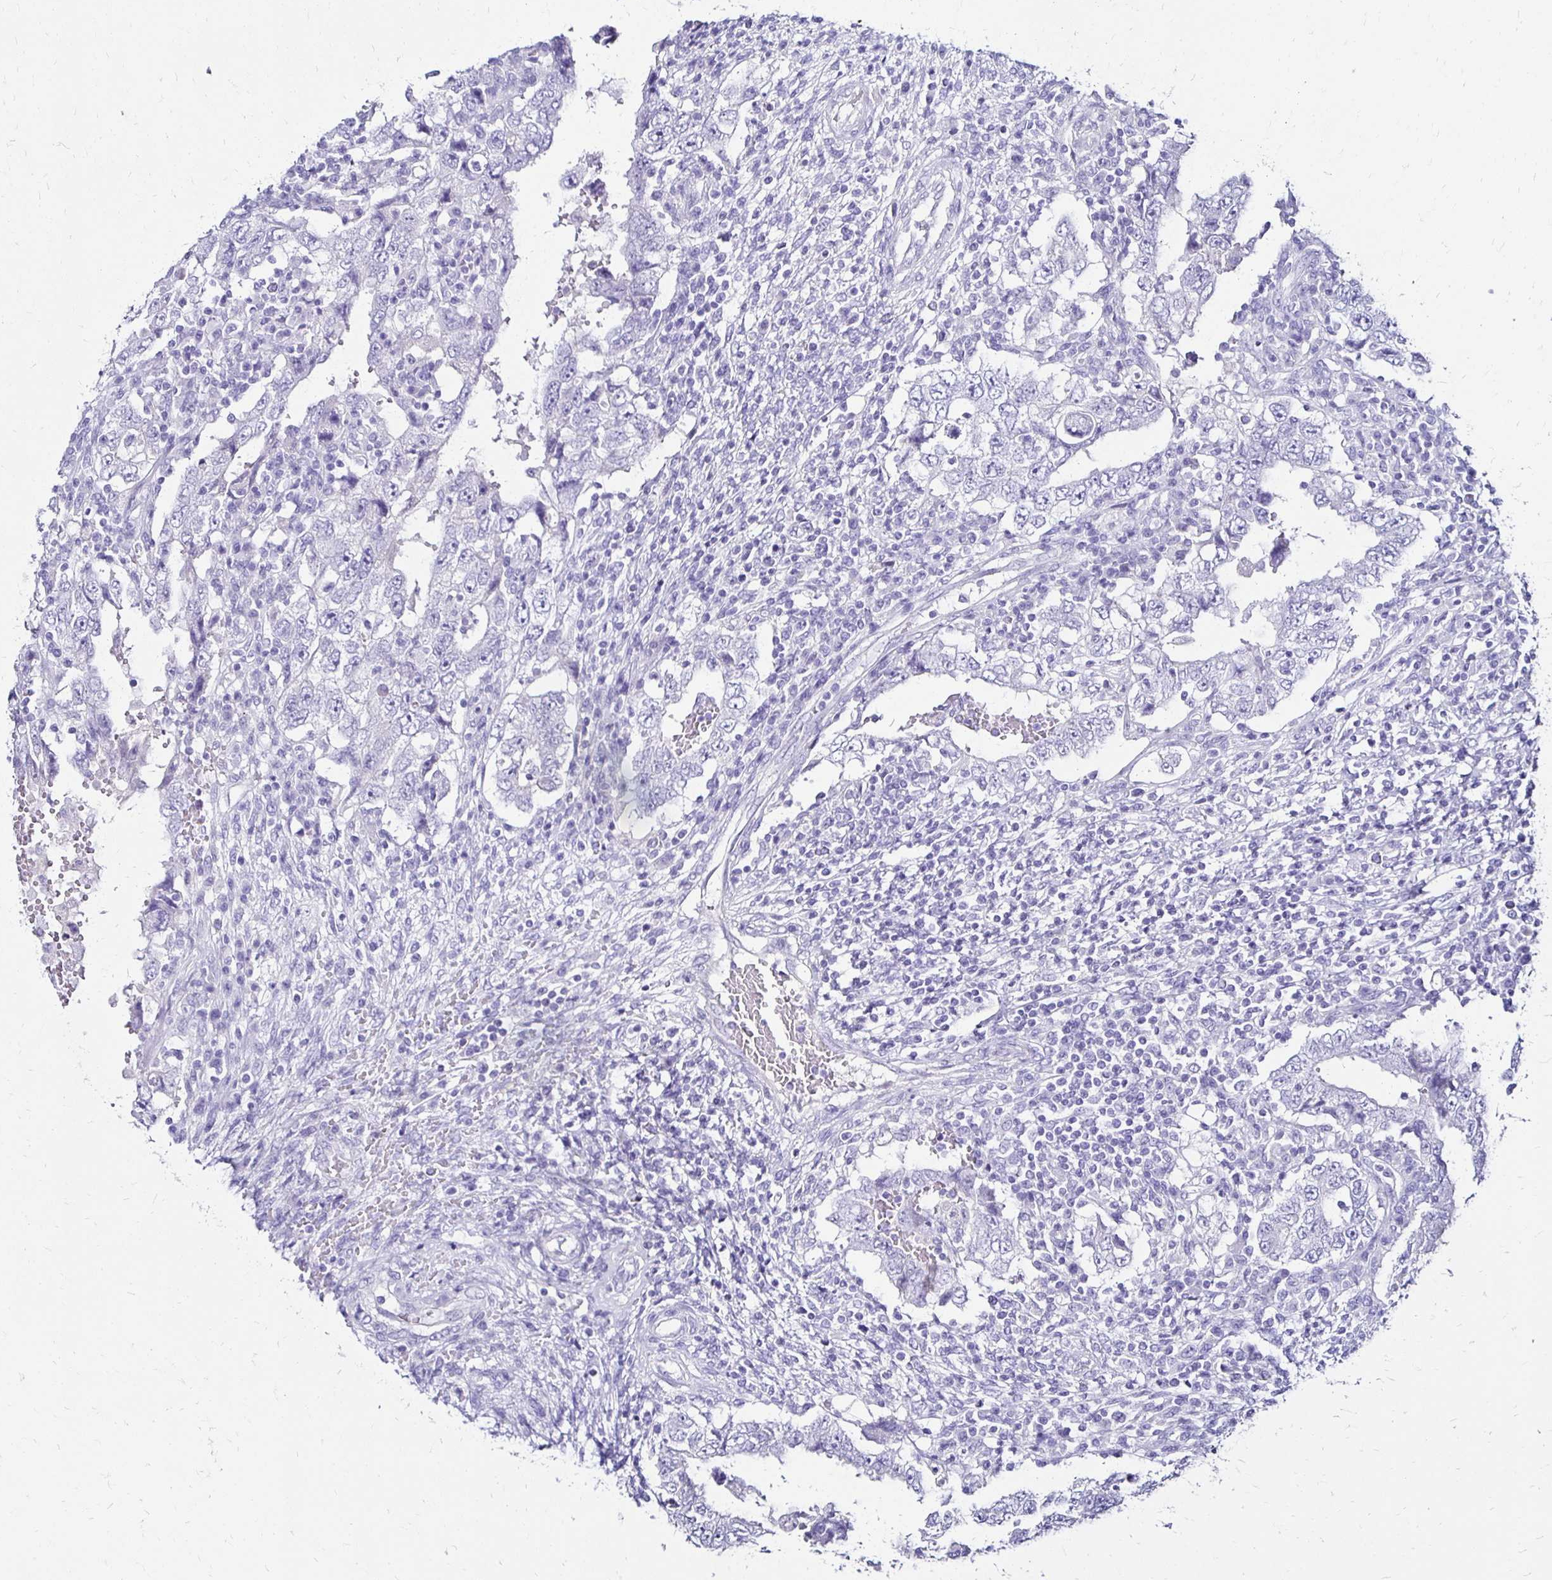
{"staining": {"intensity": "negative", "quantity": "none", "location": "none"}, "tissue": "testis cancer", "cell_type": "Tumor cells", "image_type": "cancer", "snomed": [{"axis": "morphology", "description": "Carcinoma, Embryonal, NOS"}, {"axis": "topography", "description": "Testis"}], "caption": "Image shows no significant protein expression in tumor cells of testis embryonal carcinoma.", "gene": "KCNT1", "patient": {"sex": "male", "age": 26}}